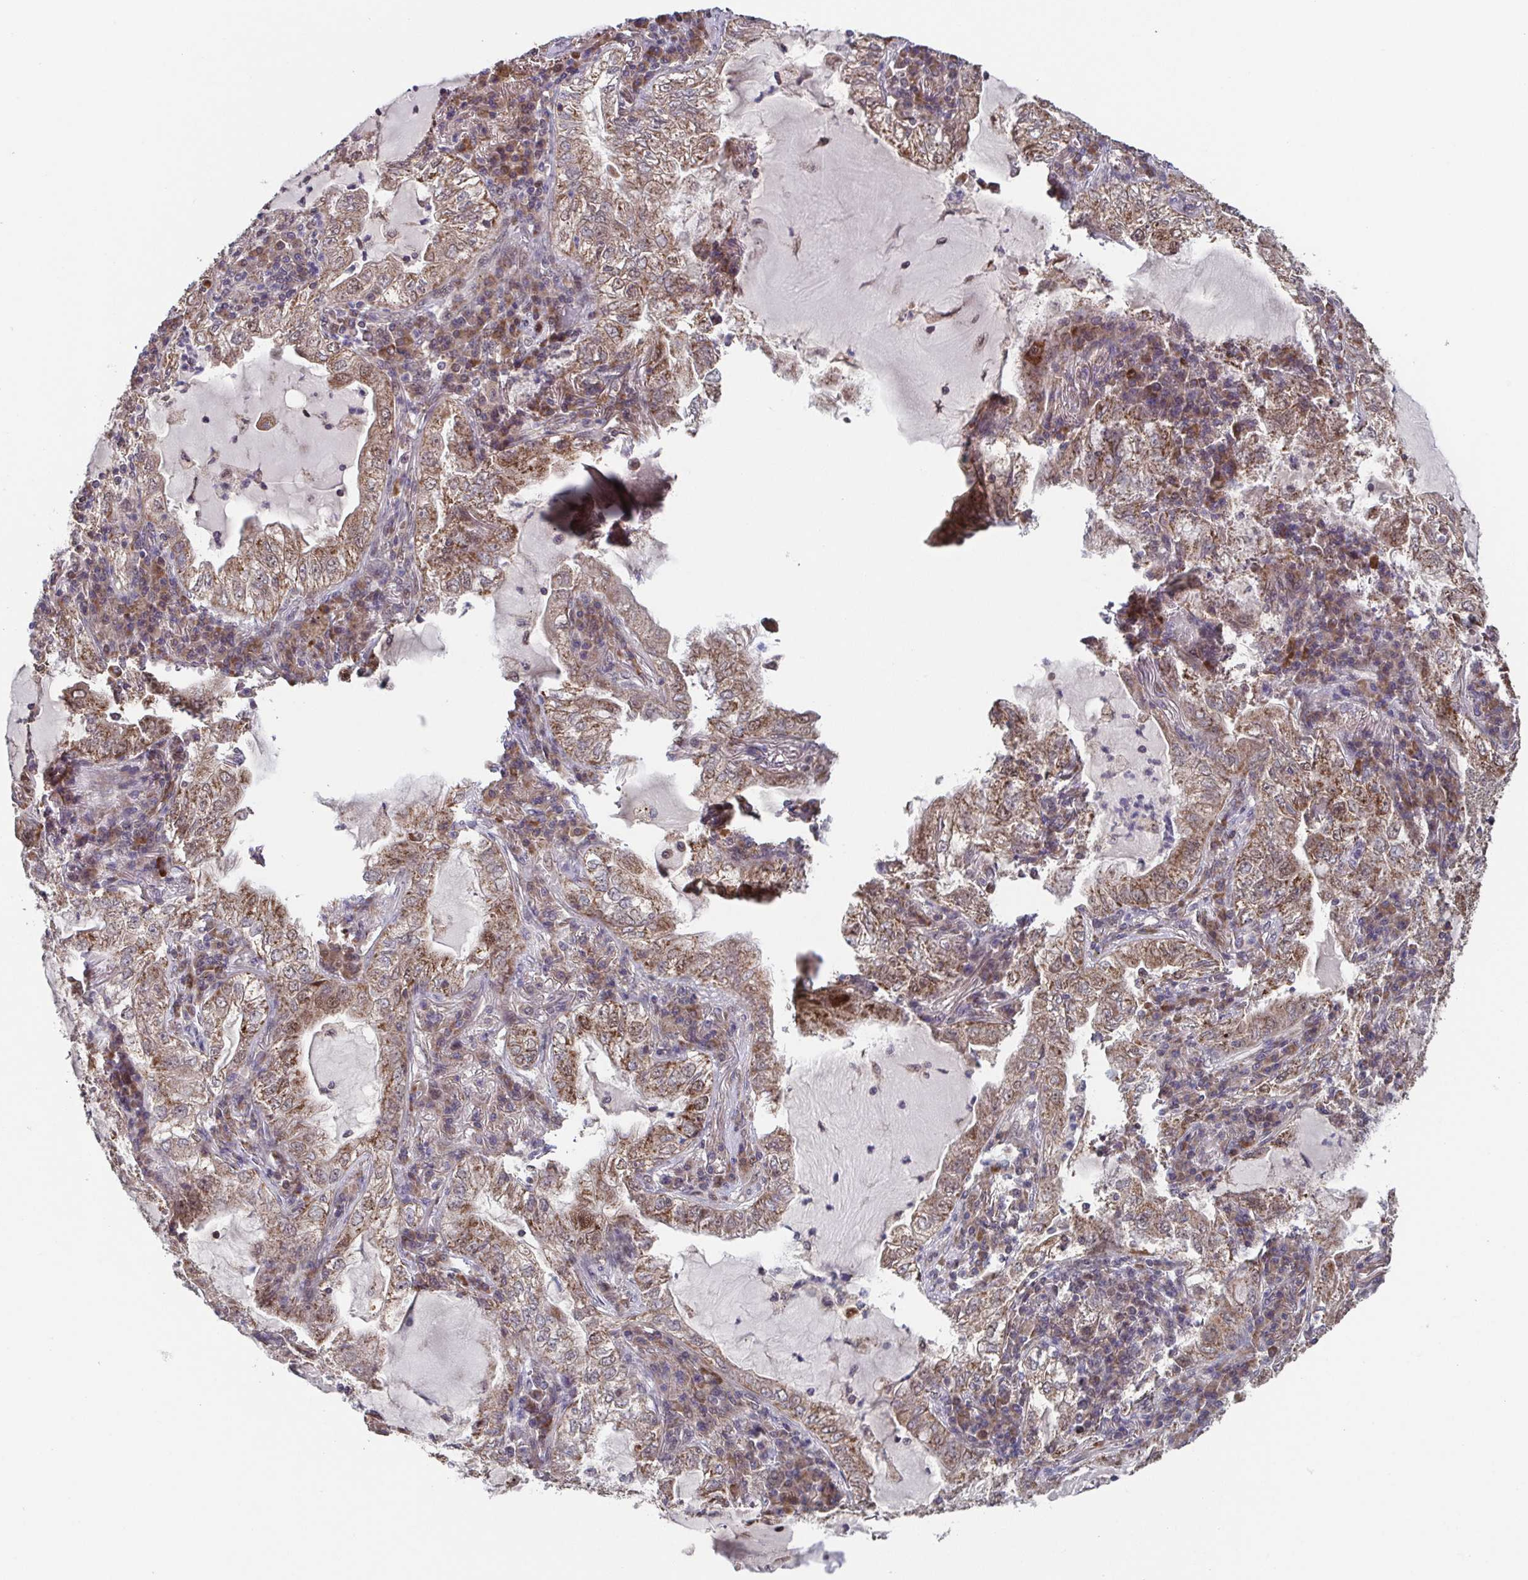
{"staining": {"intensity": "moderate", "quantity": ">75%", "location": "cytoplasmic/membranous"}, "tissue": "lung cancer", "cell_type": "Tumor cells", "image_type": "cancer", "snomed": [{"axis": "morphology", "description": "Adenocarcinoma, NOS"}, {"axis": "topography", "description": "Lung"}], "caption": "Protein analysis of lung cancer (adenocarcinoma) tissue exhibits moderate cytoplasmic/membranous staining in approximately >75% of tumor cells. (Brightfield microscopy of DAB IHC at high magnification).", "gene": "TTC19", "patient": {"sex": "female", "age": 73}}